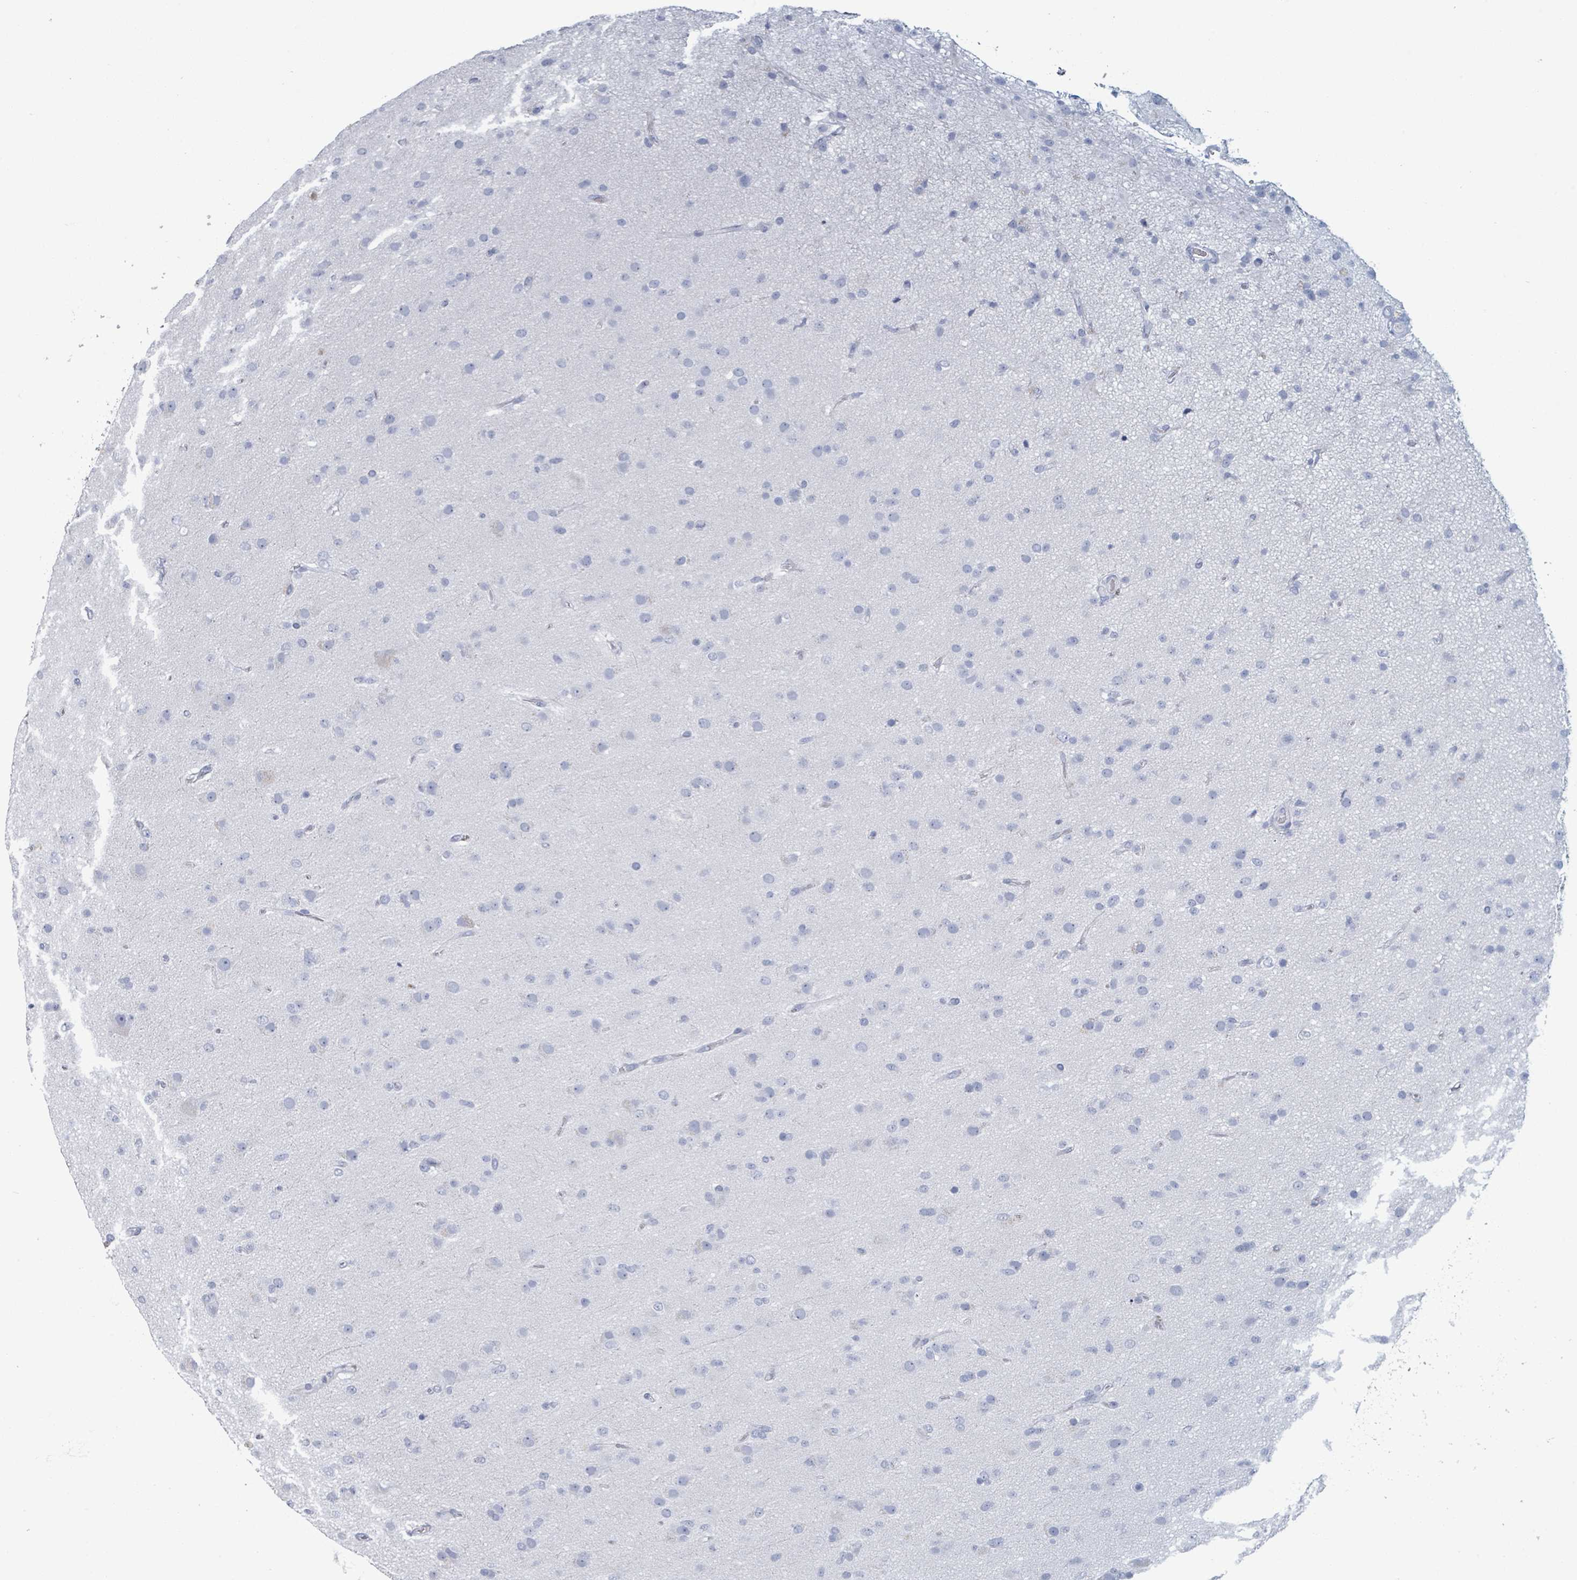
{"staining": {"intensity": "negative", "quantity": "none", "location": "none"}, "tissue": "glioma", "cell_type": "Tumor cells", "image_type": "cancer", "snomed": [{"axis": "morphology", "description": "Glioma, malignant, Low grade"}, {"axis": "topography", "description": "Brain"}], "caption": "Immunohistochemical staining of human low-grade glioma (malignant) shows no significant staining in tumor cells.", "gene": "VPS13D", "patient": {"sex": "male", "age": 65}}